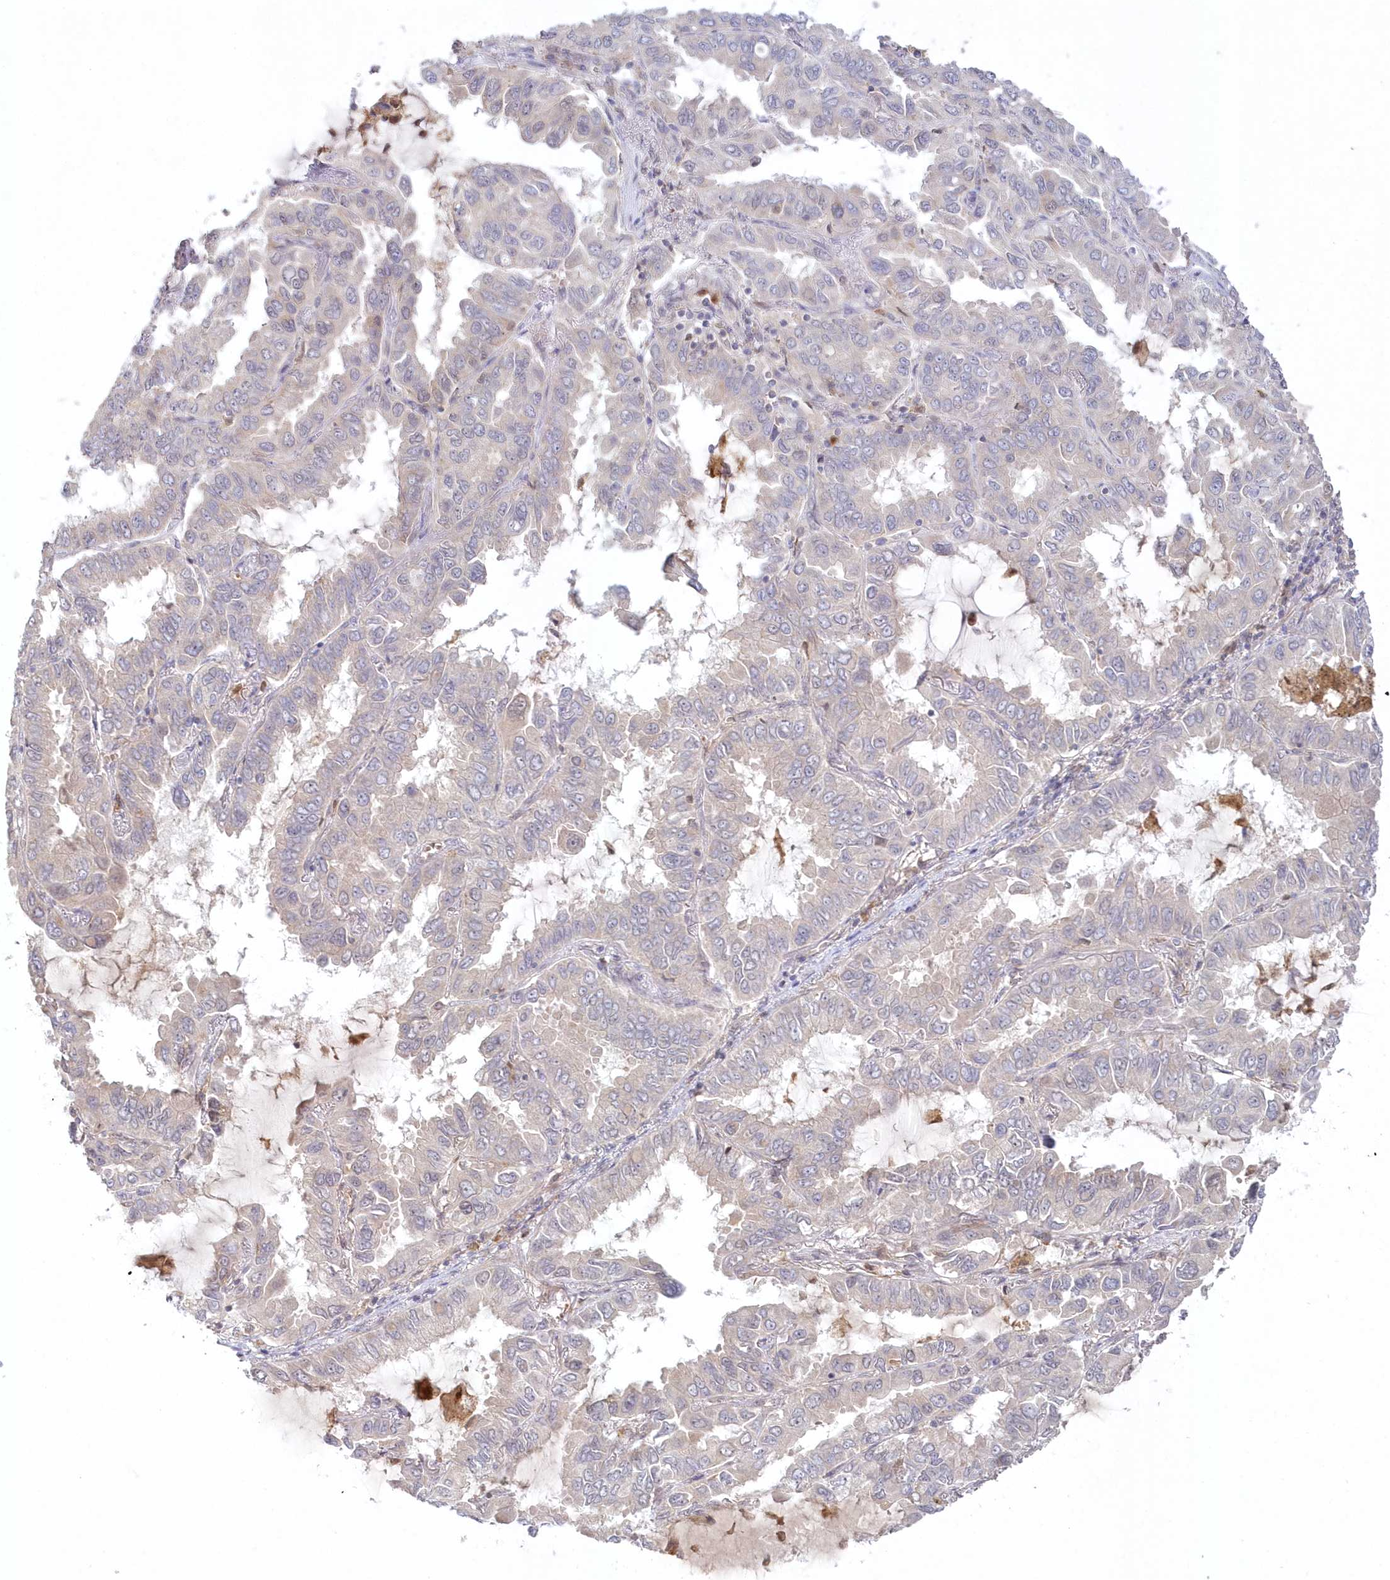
{"staining": {"intensity": "negative", "quantity": "none", "location": "none"}, "tissue": "lung cancer", "cell_type": "Tumor cells", "image_type": "cancer", "snomed": [{"axis": "morphology", "description": "Adenocarcinoma, NOS"}, {"axis": "topography", "description": "Lung"}], "caption": "Immunohistochemistry micrograph of neoplastic tissue: human lung adenocarcinoma stained with DAB demonstrates no significant protein expression in tumor cells. Brightfield microscopy of IHC stained with DAB (brown) and hematoxylin (blue), captured at high magnification.", "gene": "GBE1", "patient": {"sex": "male", "age": 64}}